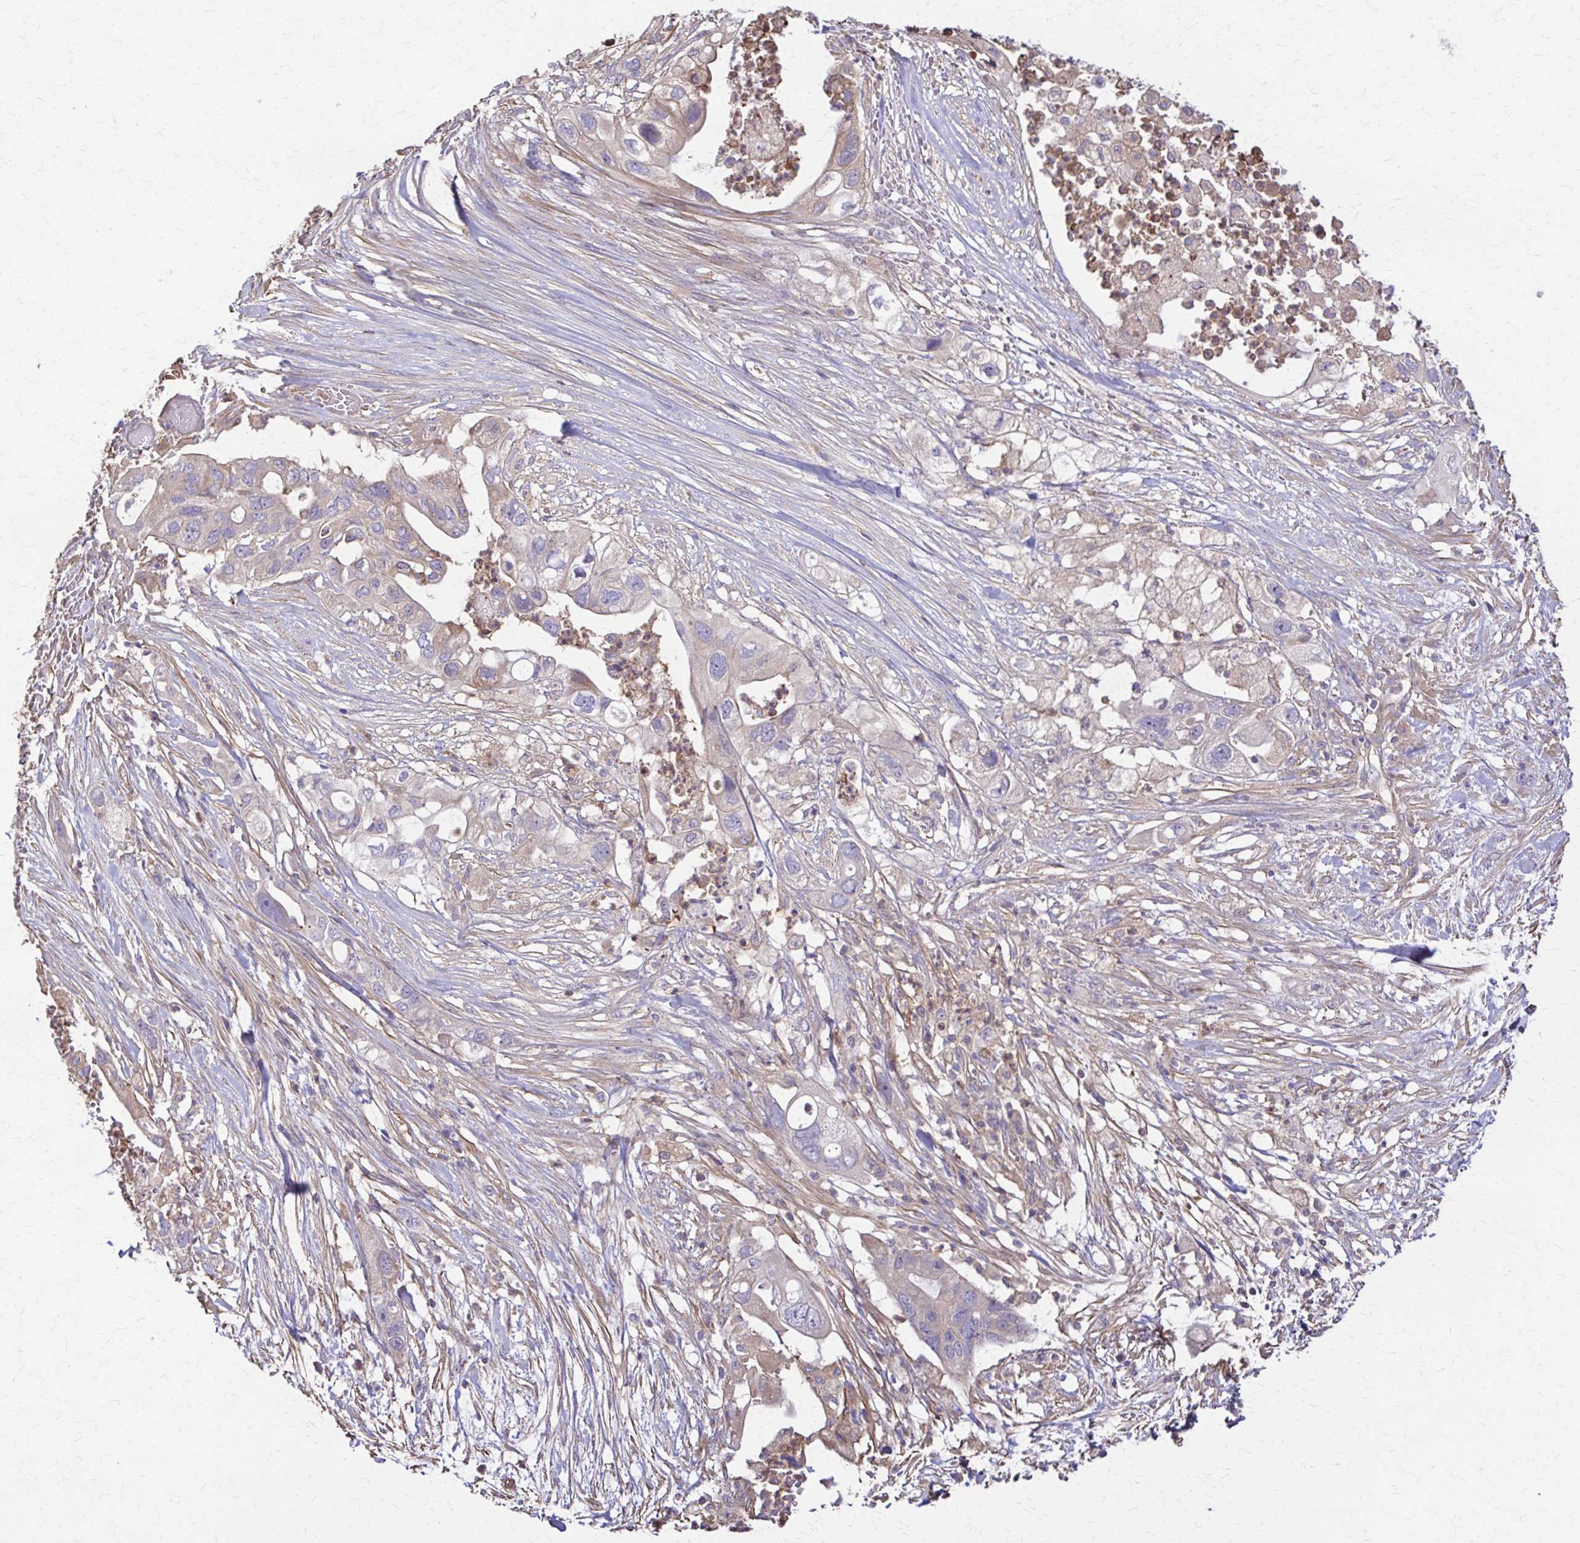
{"staining": {"intensity": "negative", "quantity": "none", "location": "none"}, "tissue": "pancreatic cancer", "cell_type": "Tumor cells", "image_type": "cancer", "snomed": [{"axis": "morphology", "description": "Adenocarcinoma, NOS"}, {"axis": "topography", "description": "Pancreas"}], "caption": "Photomicrograph shows no significant protein staining in tumor cells of adenocarcinoma (pancreatic).", "gene": "DSP", "patient": {"sex": "female", "age": 72}}